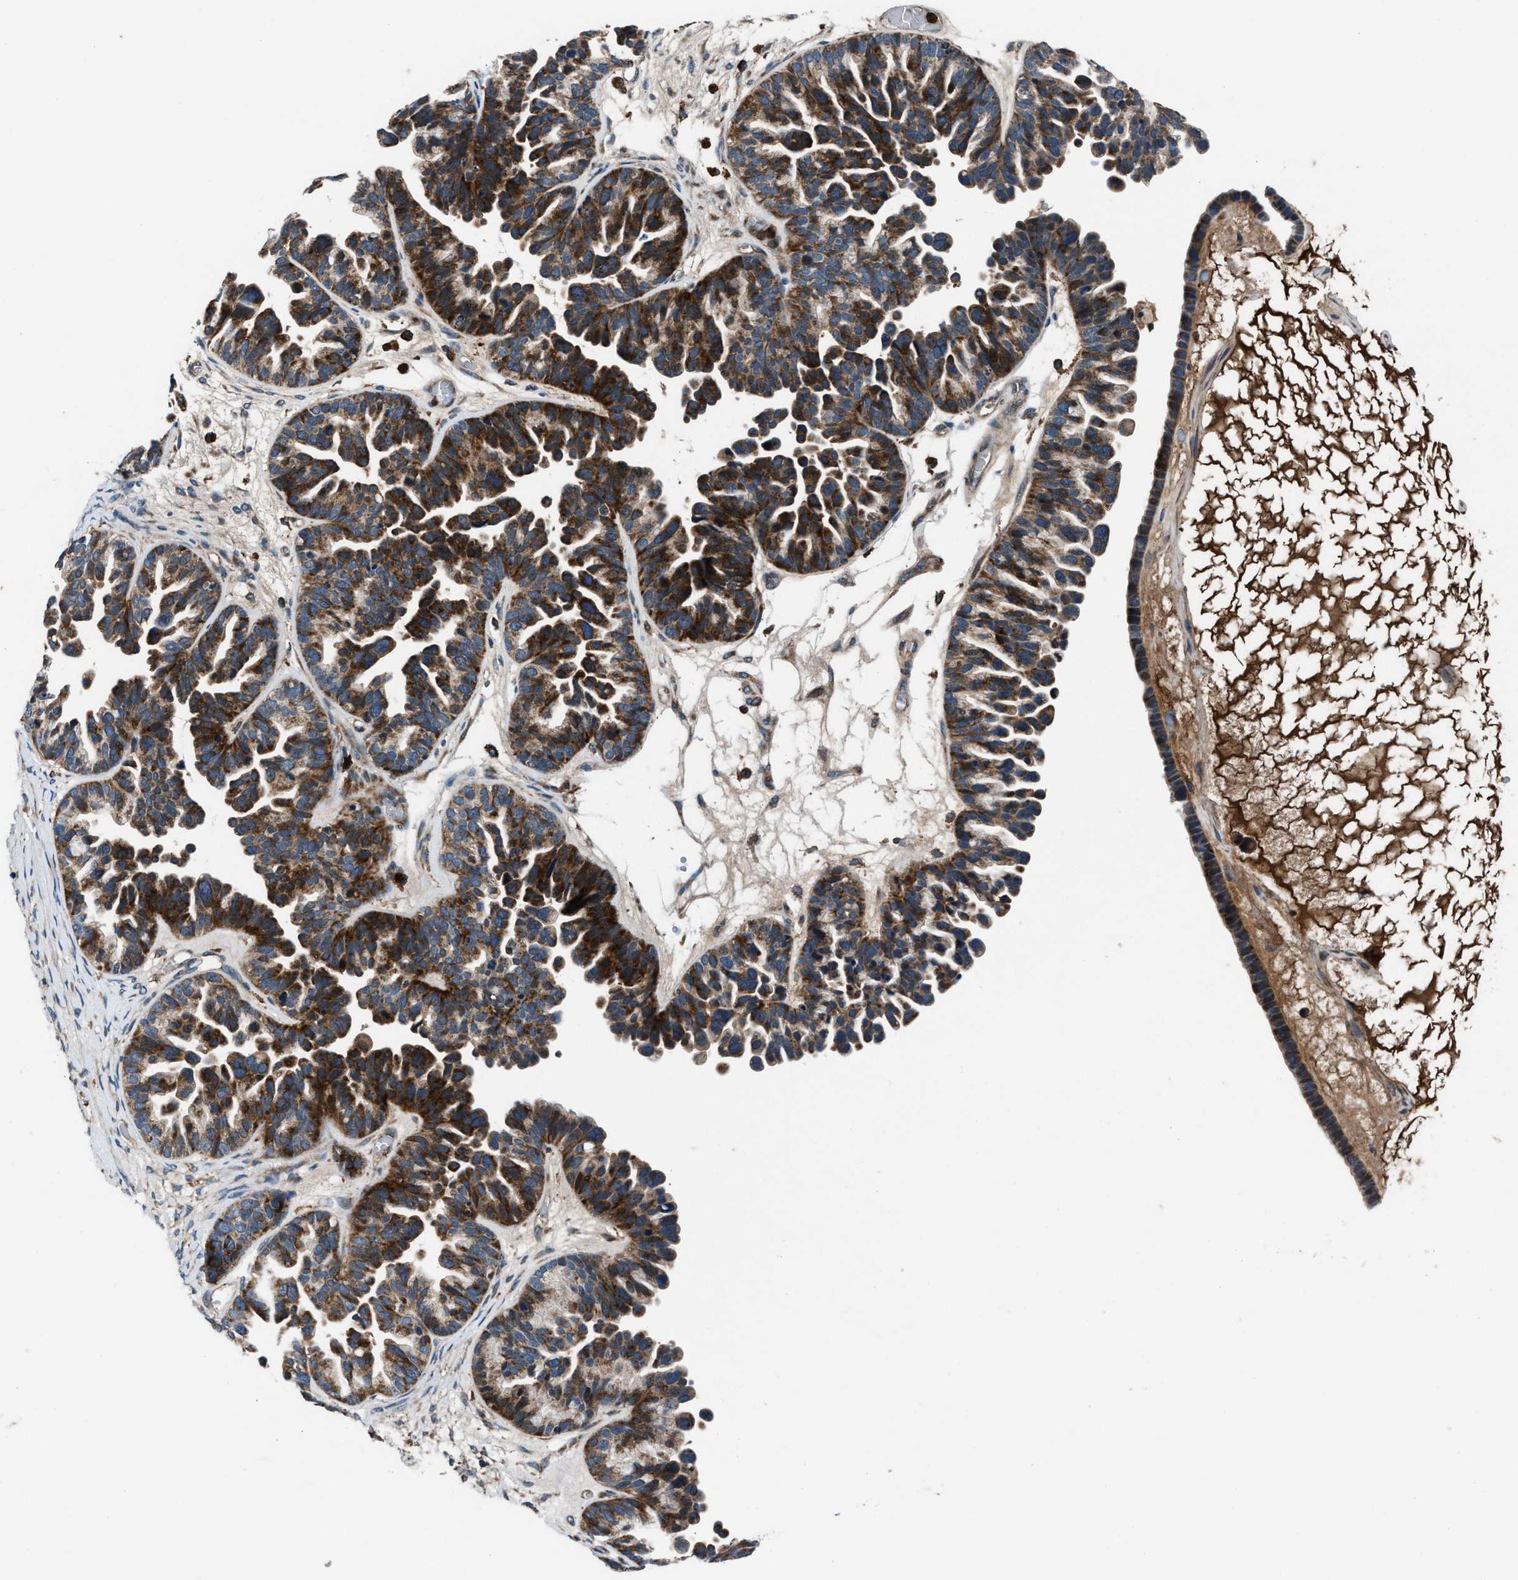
{"staining": {"intensity": "strong", "quantity": ">75%", "location": "cytoplasmic/membranous"}, "tissue": "ovarian cancer", "cell_type": "Tumor cells", "image_type": "cancer", "snomed": [{"axis": "morphology", "description": "Cystadenocarcinoma, serous, NOS"}, {"axis": "topography", "description": "Ovary"}], "caption": "Ovarian cancer (serous cystadenocarcinoma) was stained to show a protein in brown. There is high levels of strong cytoplasmic/membranous staining in approximately >75% of tumor cells.", "gene": "FAM221A", "patient": {"sex": "female", "age": 56}}